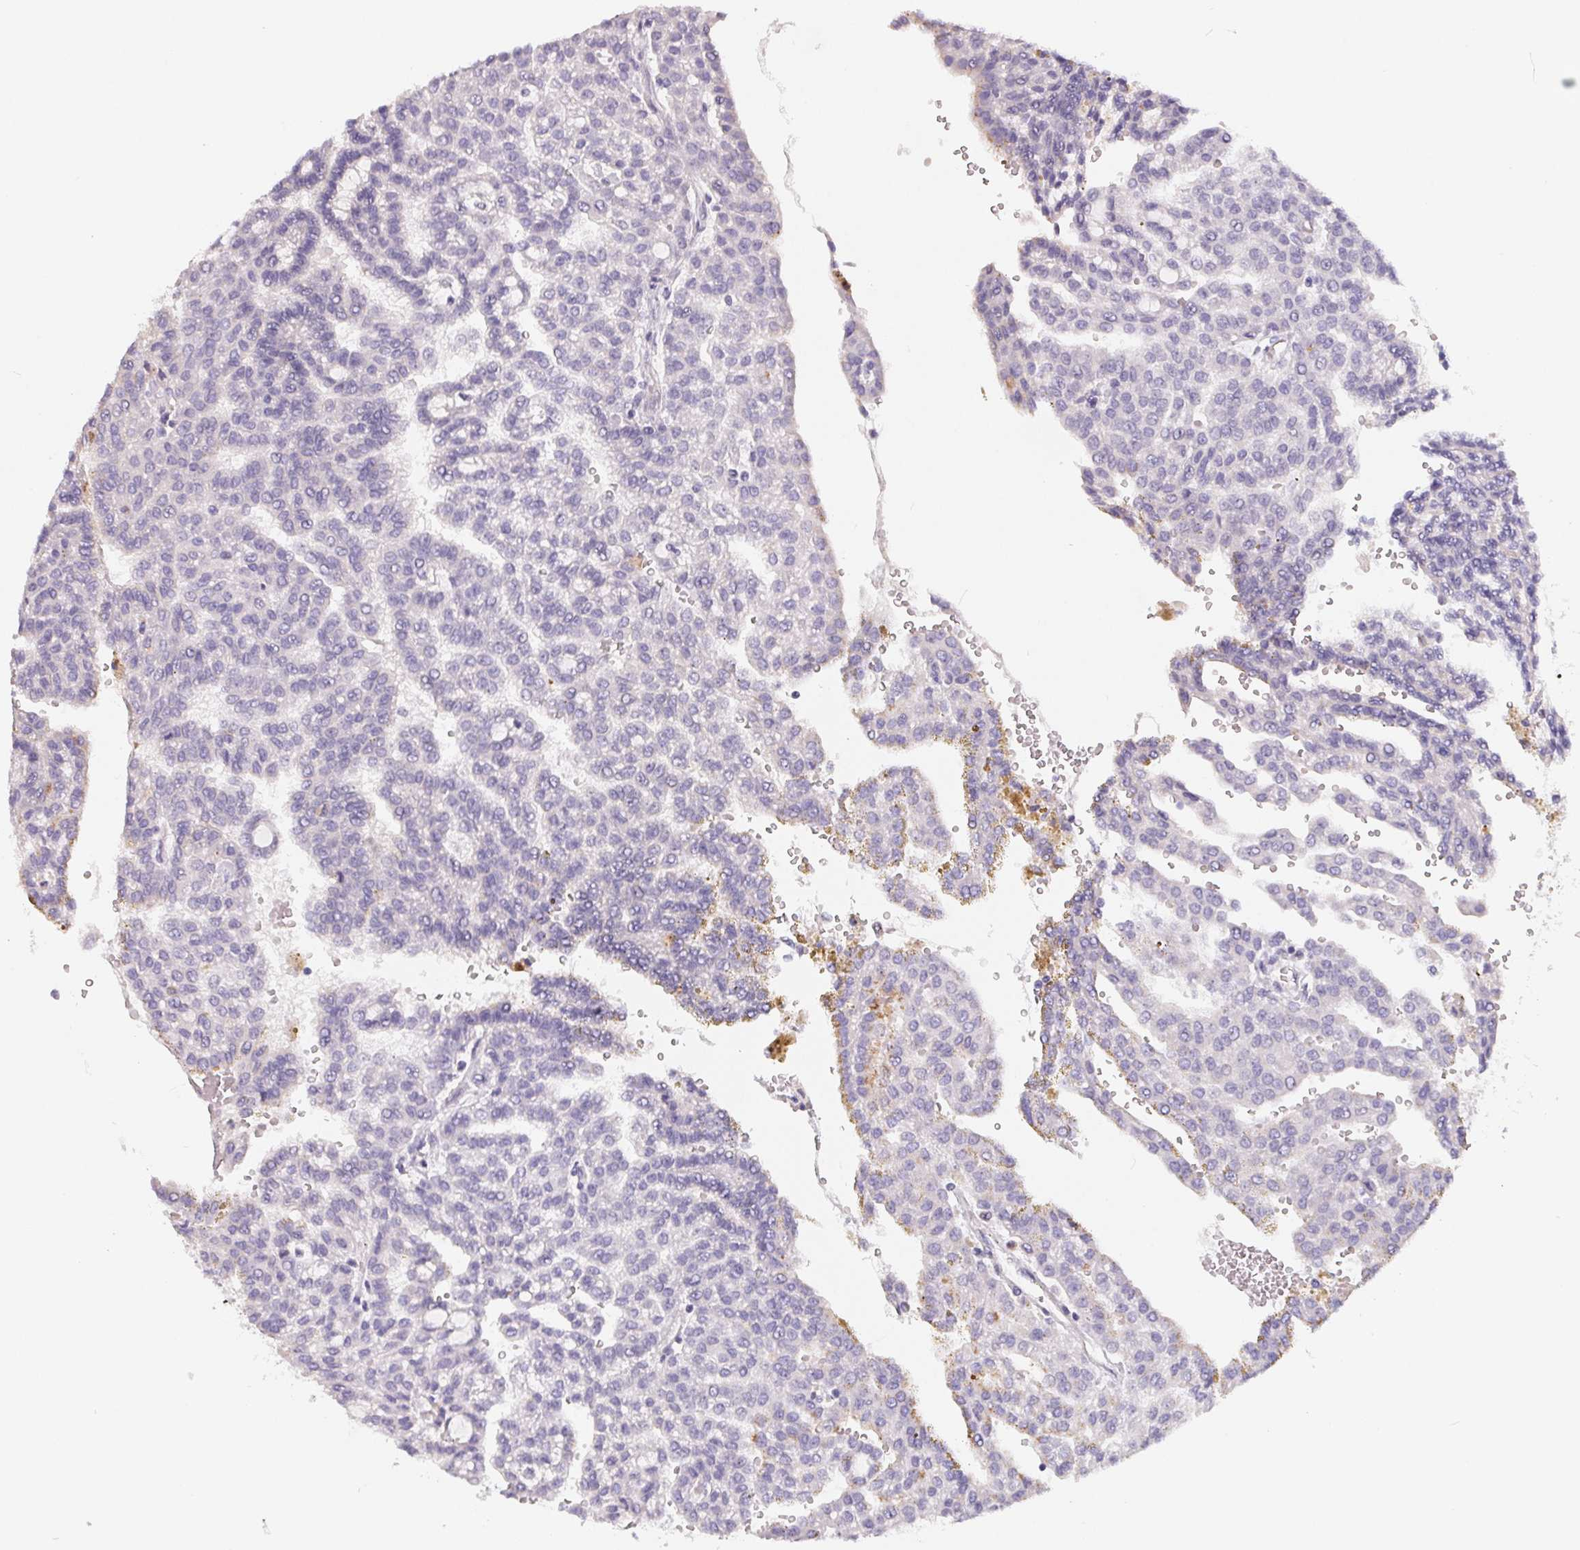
{"staining": {"intensity": "negative", "quantity": "none", "location": "none"}, "tissue": "renal cancer", "cell_type": "Tumor cells", "image_type": "cancer", "snomed": [{"axis": "morphology", "description": "Adenocarcinoma, NOS"}, {"axis": "topography", "description": "Kidney"}], "caption": "Renal cancer stained for a protein using immunohistochemistry displays no staining tumor cells.", "gene": "FDX1", "patient": {"sex": "male", "age": 63}}